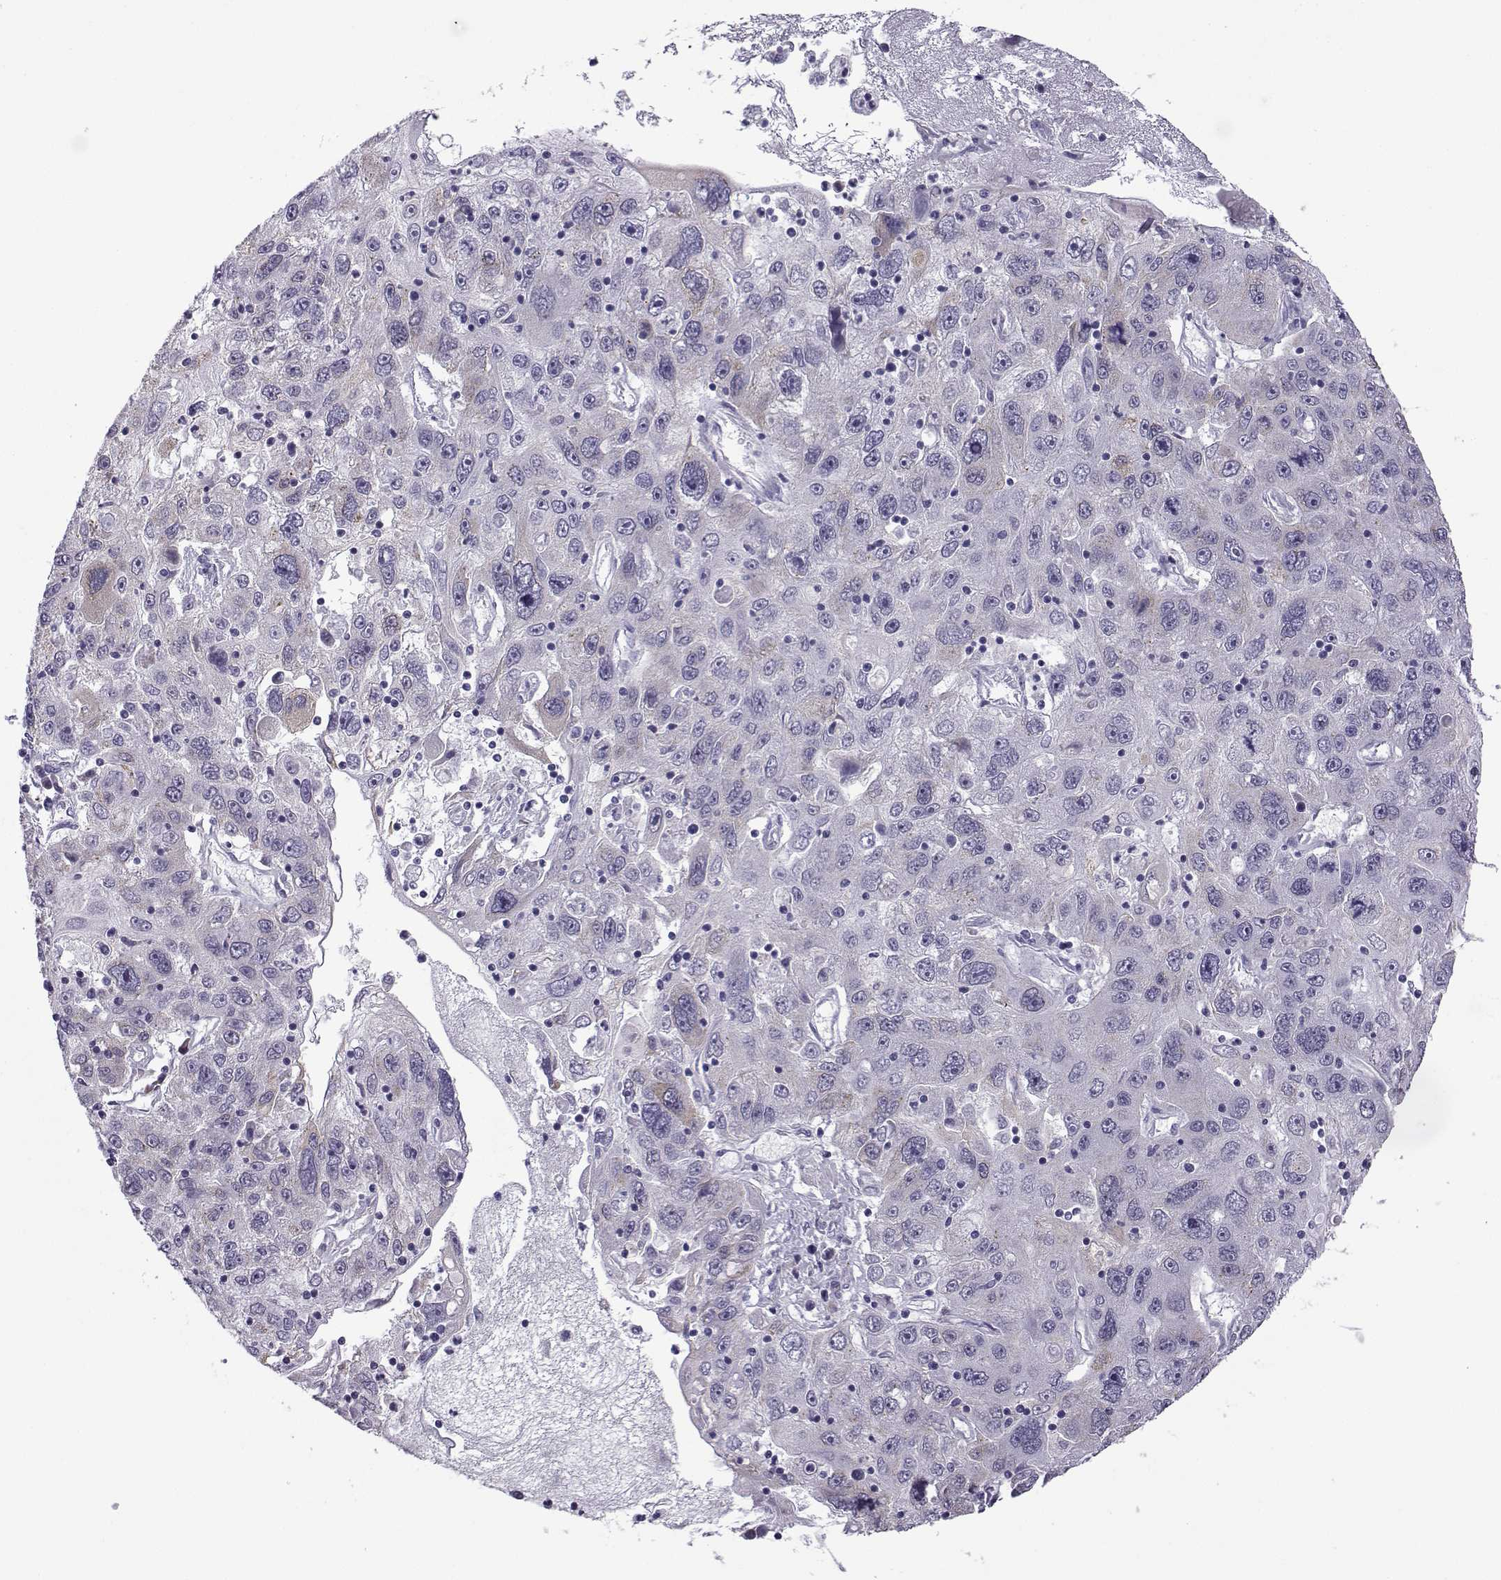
{"staining": {"intensity": "weak", "quantity": "<25%", "location": "cytoplasmic/membranous"}, "tissue": "stomach cancer", "cell_type": "Tumor cells", "image_type": "cancer", "snomed": [{"axis": "morphology", "description": "Adenocarcinoma, NOS"}, {"axis": "topography", "description": "Stomach"}], "caption": "Tumor cells show no significant expression in stomach cancer (adenocarcinoma).", "gene": "MRGBP", "patient": {"sex": "male", "age": 56}}